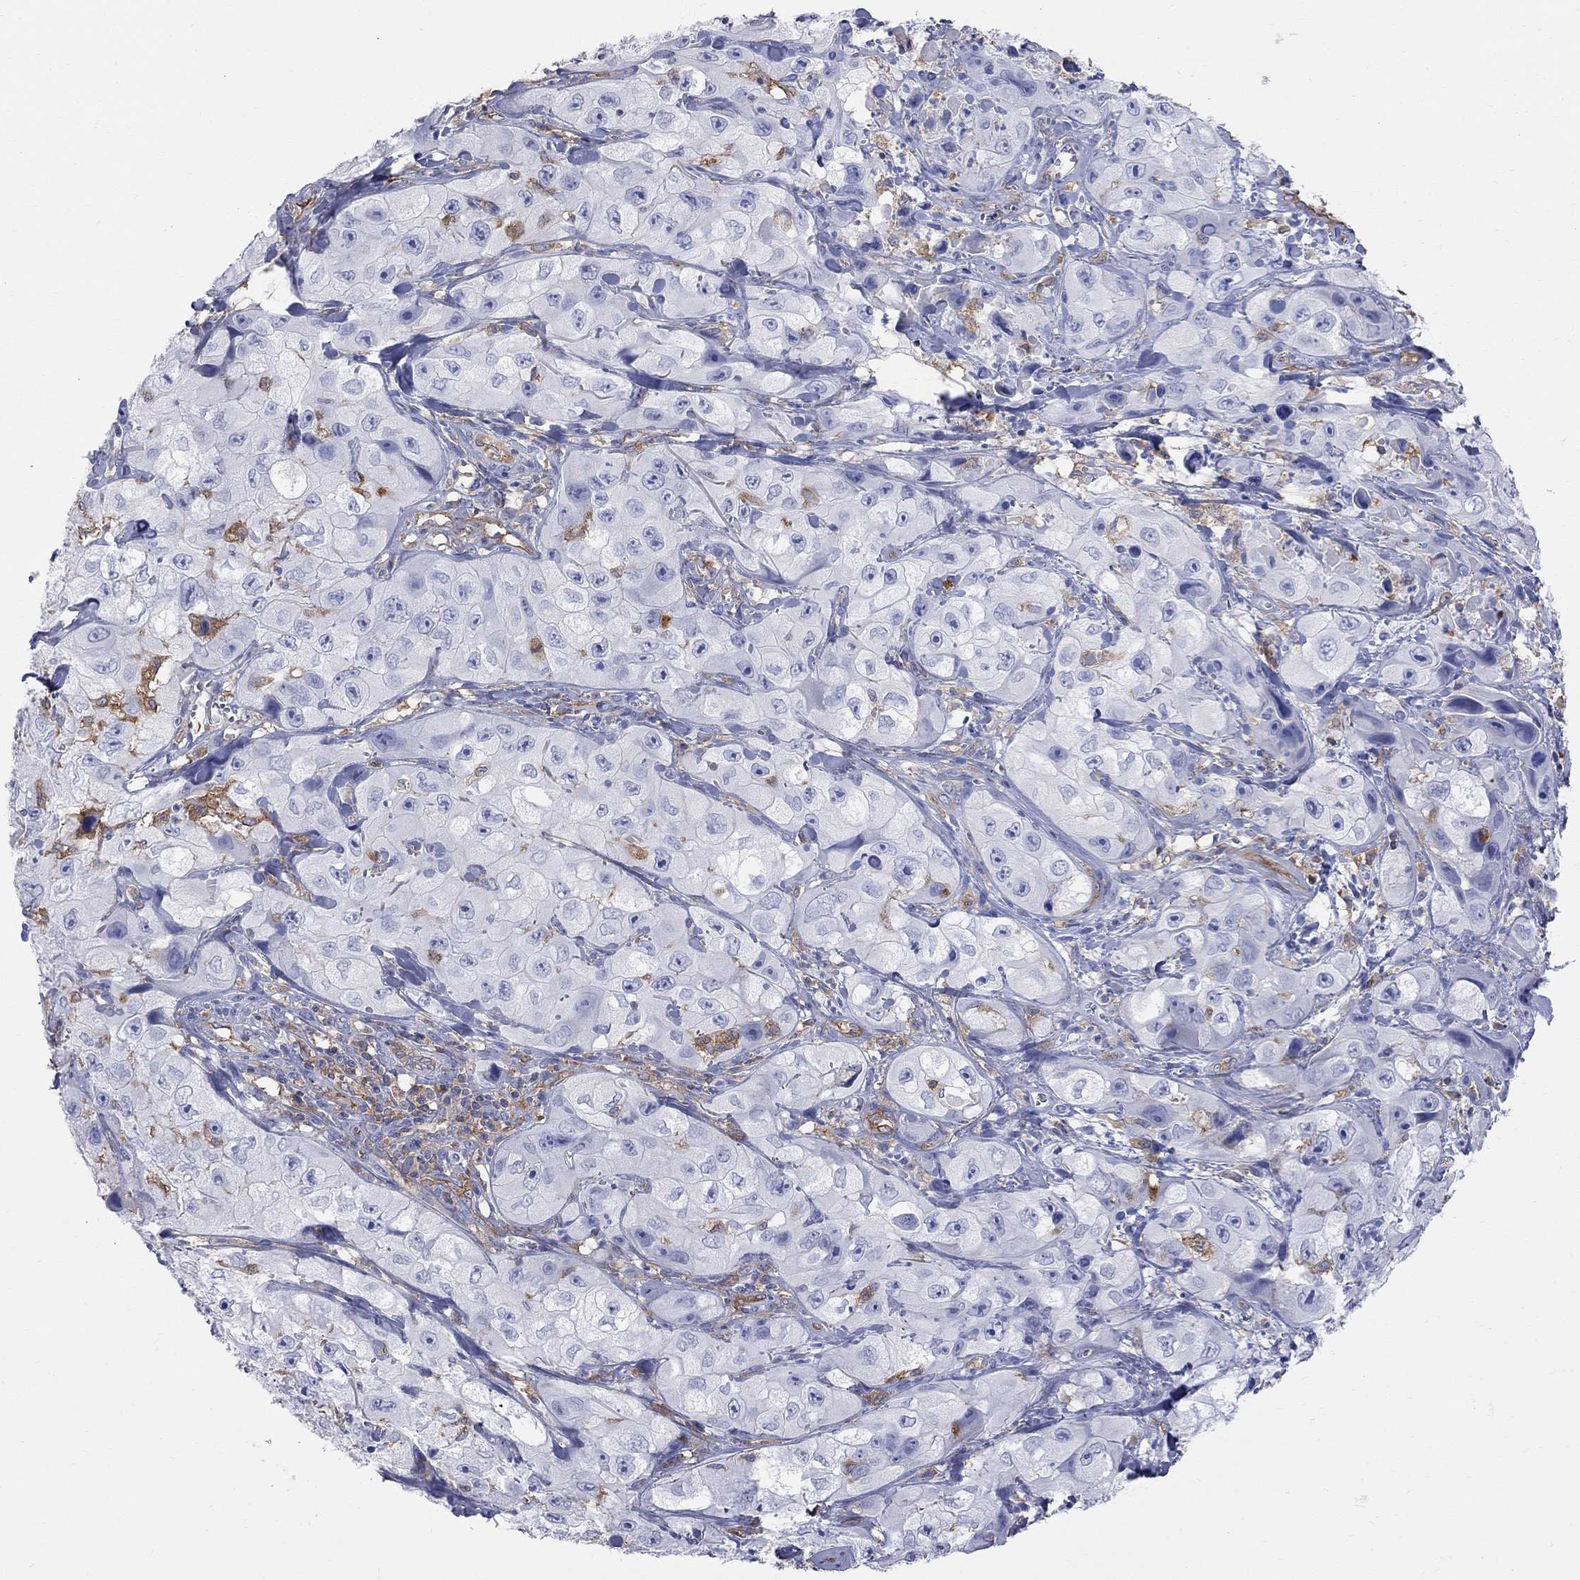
{"staining": {"intensity": "negative", "quantity": "none", "location": "none"}, "tissue": "skin cancer", "cell_type": "Tumor cells", "image_type": "cancer", "snomed": [{"axis": "morphology", "description": "Squamous cell carcinoma, NOS"}, {"axis": "topography", "description": "Skin"}, {"axis": "topography", "description": "Subcutis"}], "caption": "The micrograph demonstrates no staining of tumor cells in skin cancer (squamous cell carcinoma).", "gene": "ABI3", "patient": {"sex": "male", "age": 73}}